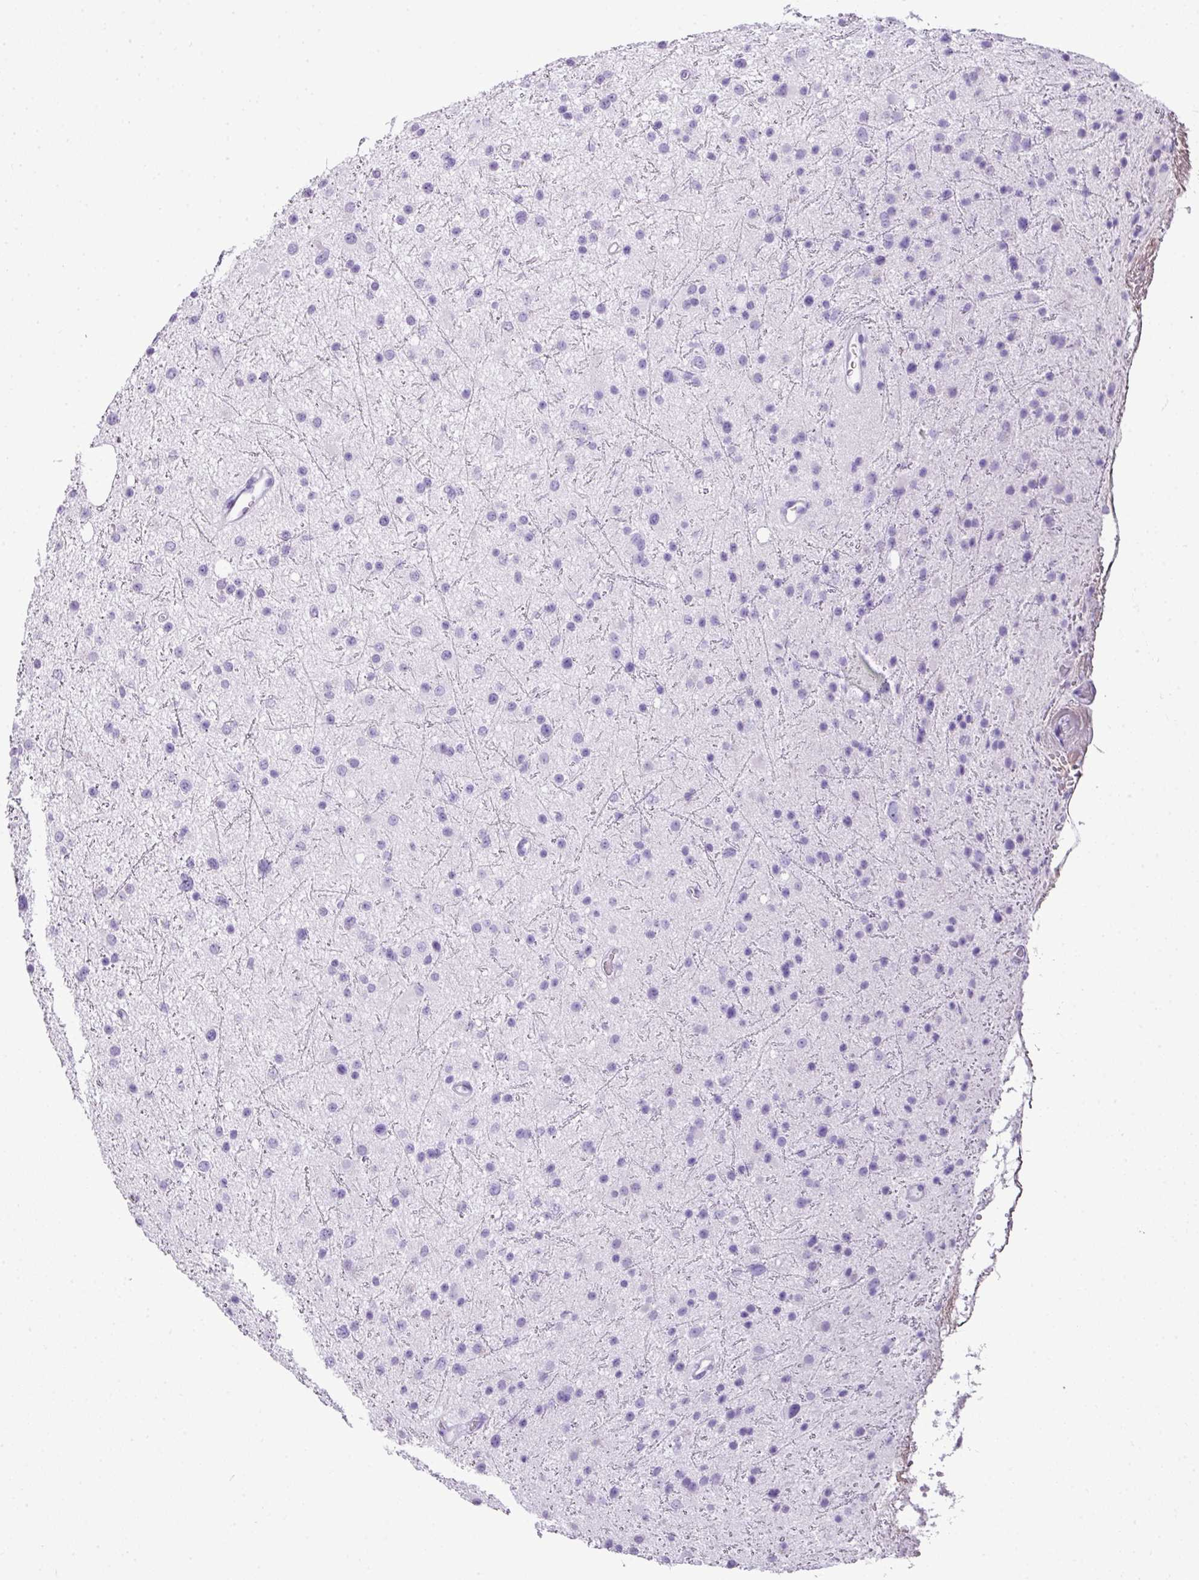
{"staining": {"intensity": "negative", "quantity": "none", "location": "none"}, "tissue": "glioma", "cell_type": "Tumor cells", "image_type": "cancer", "snomed": [{"axis": "morphology", "description": "Glioma, malignant, Low grade"}, {"axis": "topography", "description": "Cerebral cortex"}], "caption": "High magnification brightfield microscopy of malignant low-grade glioma stained with DAB (3,3'-diaminobenzidine) (brown) and counterstained with hematoxylin (blue): tumor cells show no significant positivity.", "gene": "TNP1", "patient": {"sex": "female", "age": 39}}